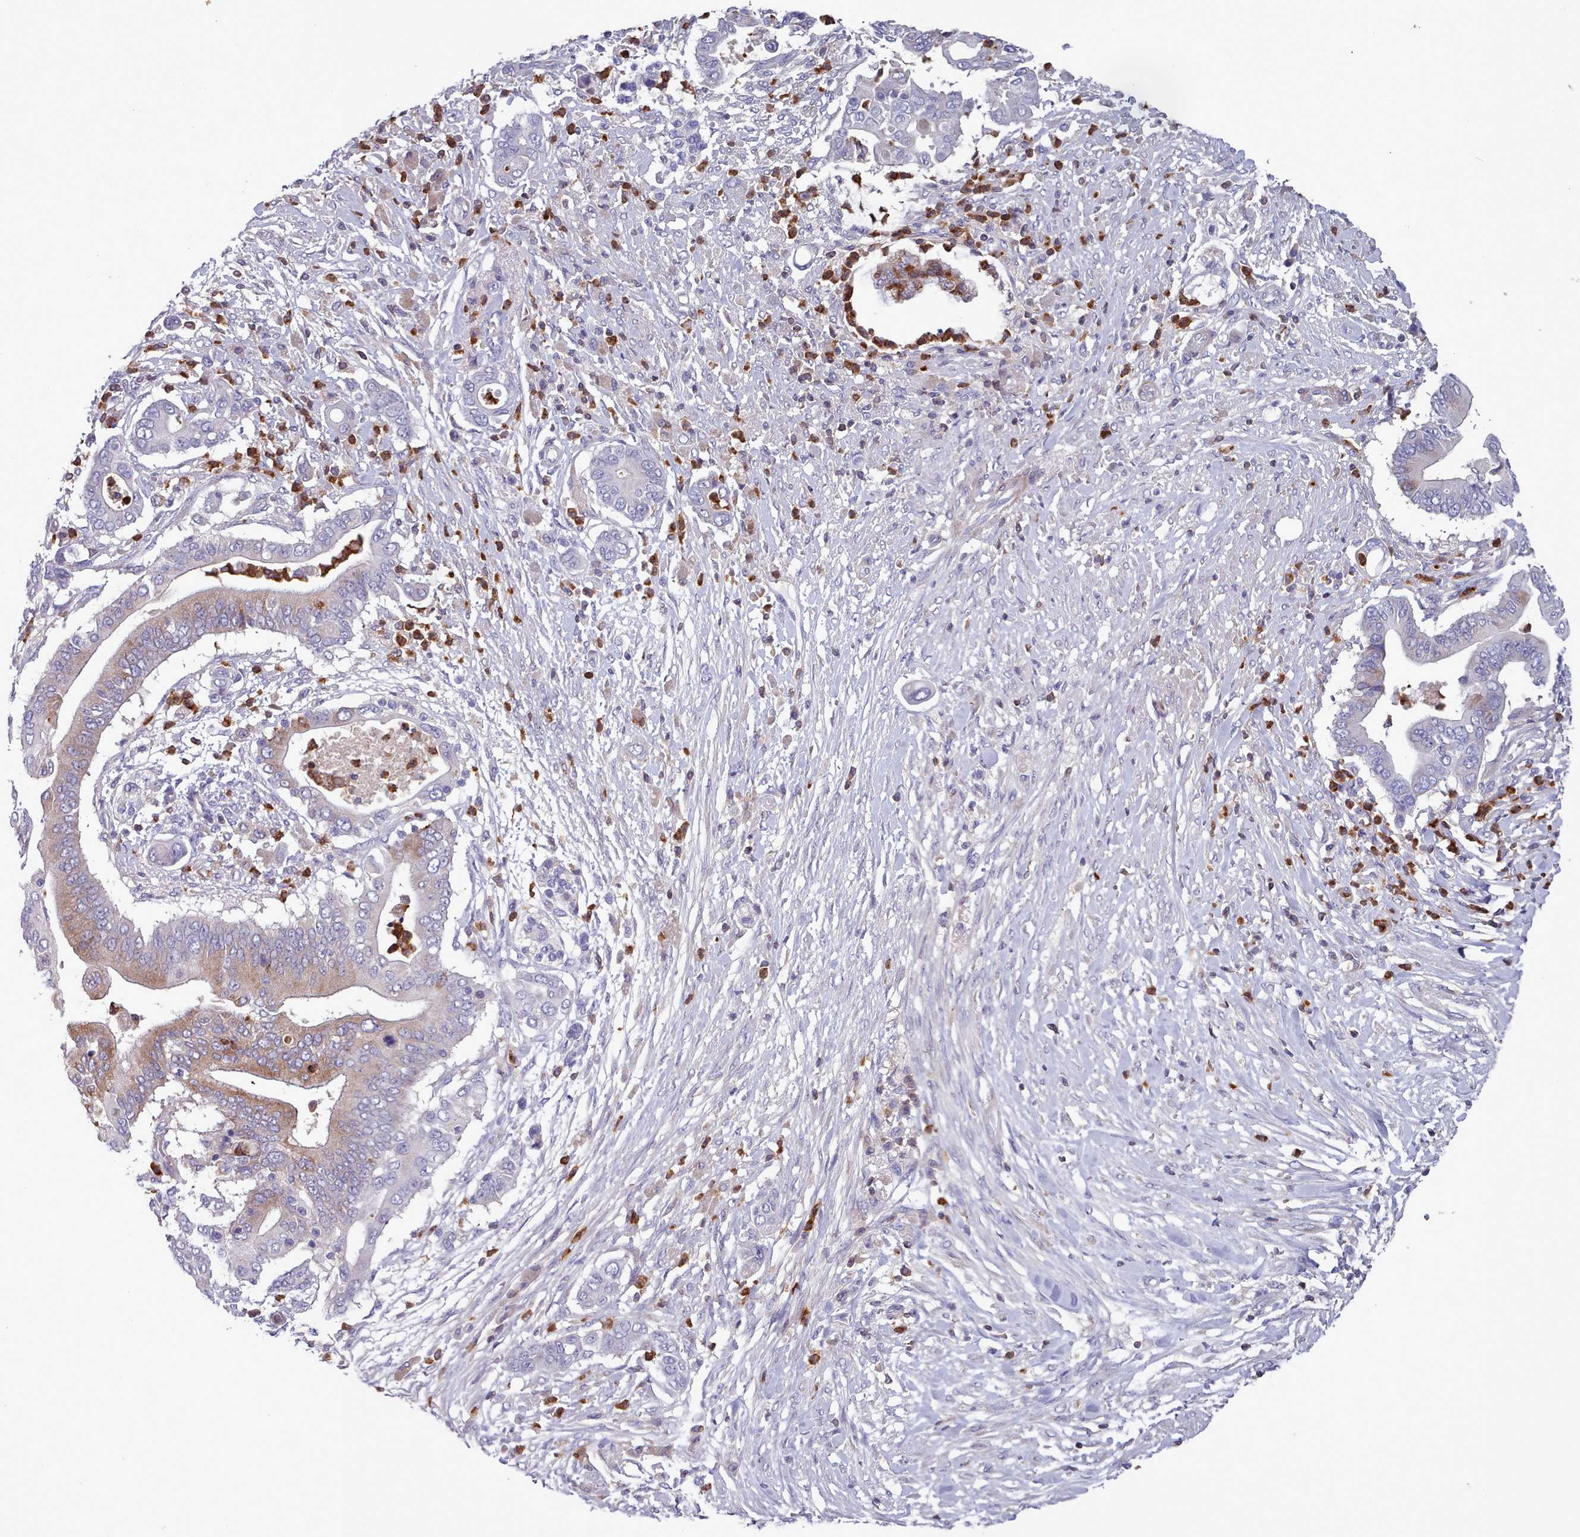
{"staining": {"intensity": "moderate", "quantity": "<25%", "location": "cytoplasmic/membranous"}, "tissue": "pancreatic cancer", "cell_type": "Tumor cells", "image_type": "cancer", "snomed": [{"axis": "morphology", "description": "Adenocarcinoma, NOS"}, {"axis": "topography", "description": "Pancreas"}], "caption": "A photomicrograph of human pancreatic adenocarcinoma stained for a protein displays moderate cytoplasmic/membranous brown staining in tumor cells.", "gene": "RAC2", "patient": {"sex": "male", "age": 68}}